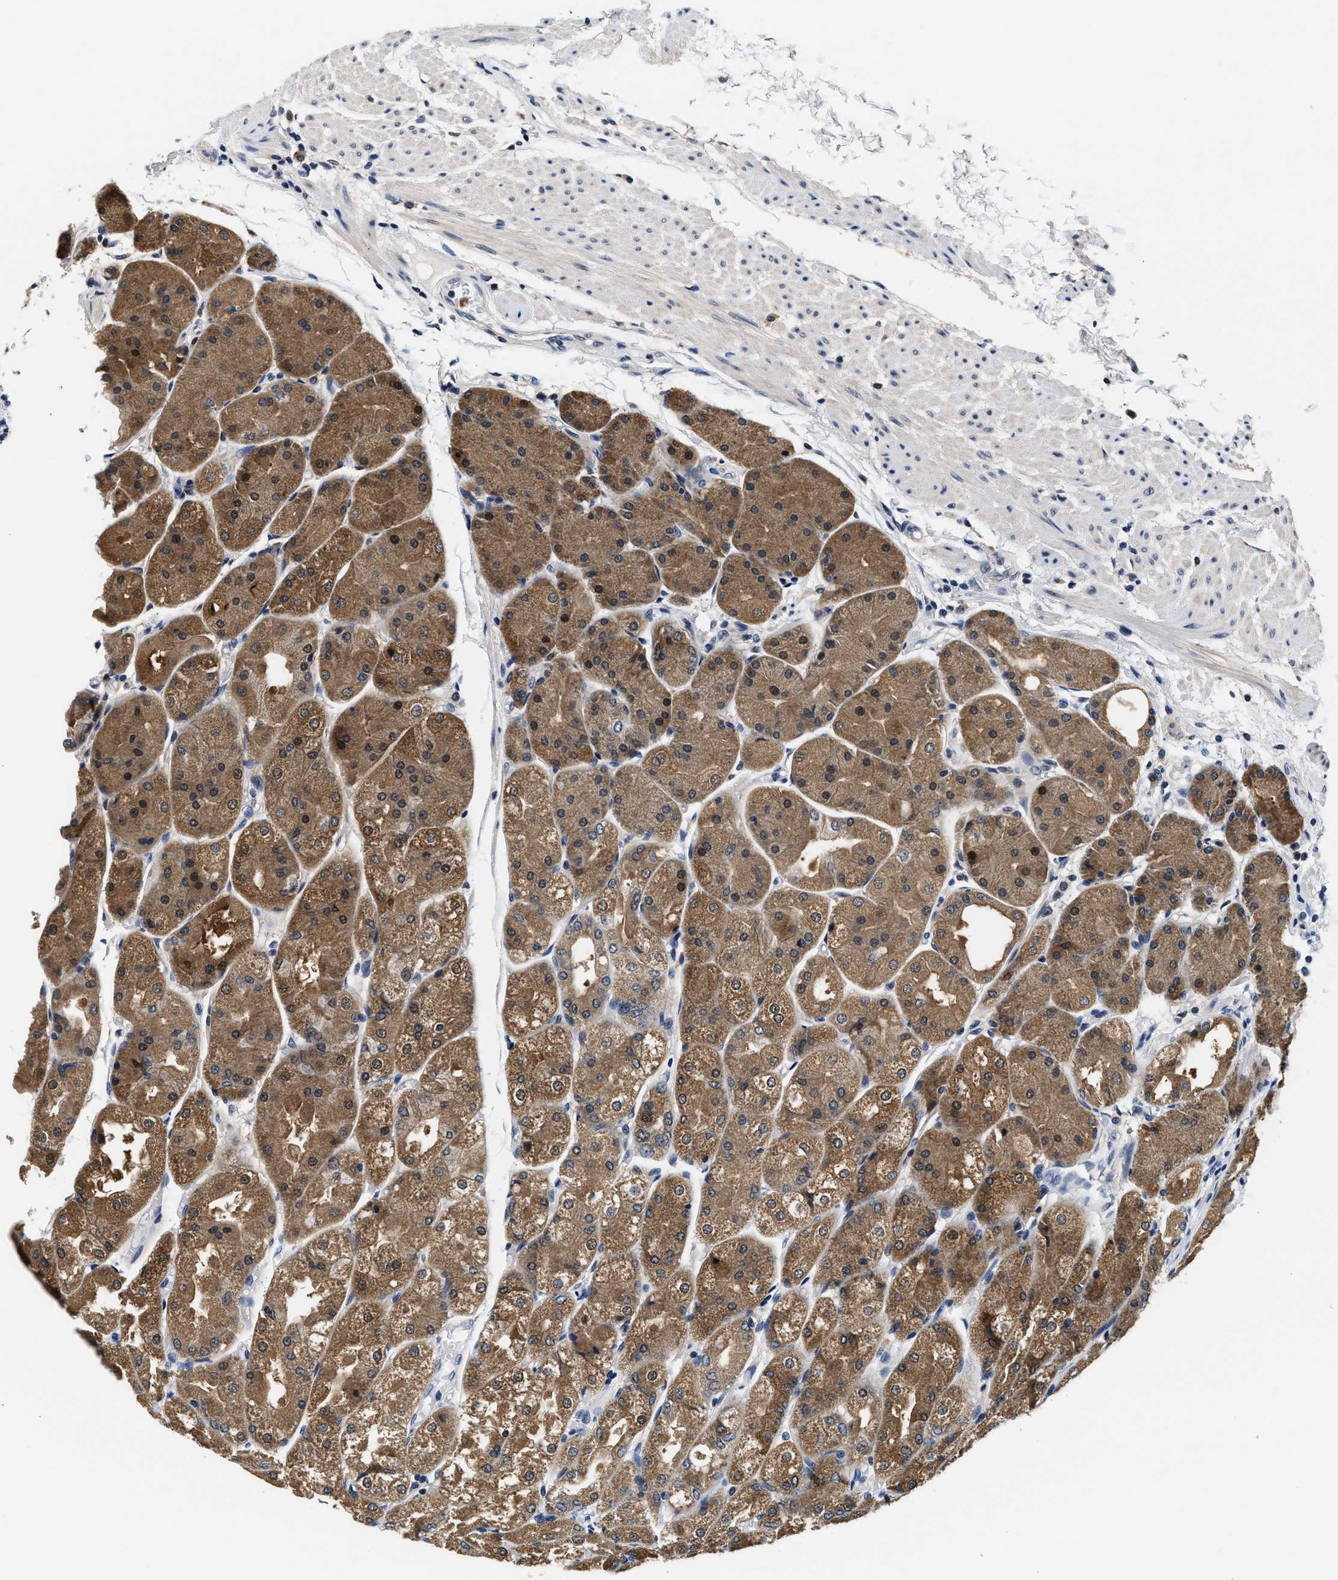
{"staining": {"intensity": "moderate", "quantity": ">75%", "location": "cytoplasmic/membranous"}, "tissue": "stomach", "cell_type": "Glandular cells", "image_type": "normal", "snomed": [{"axis": "morphology", "description": "Normal tissue, NOS"}, {"axis": "topography", "description": "Stomach, upper"}], "caption": "Immunohistochemical staining of unremarkable human stomach displays moderate cytoplasmic/membranous protein positivity in approximately >75% of glandular cells. The protein is stained brown, and the nuclei are stained in blue (DAB (3,3'-diaminobenzidine) IHC with brightfield microscopy, high magnification).", "gene": "PHPT1", "patient": {"sex": "male", "age": 72}}